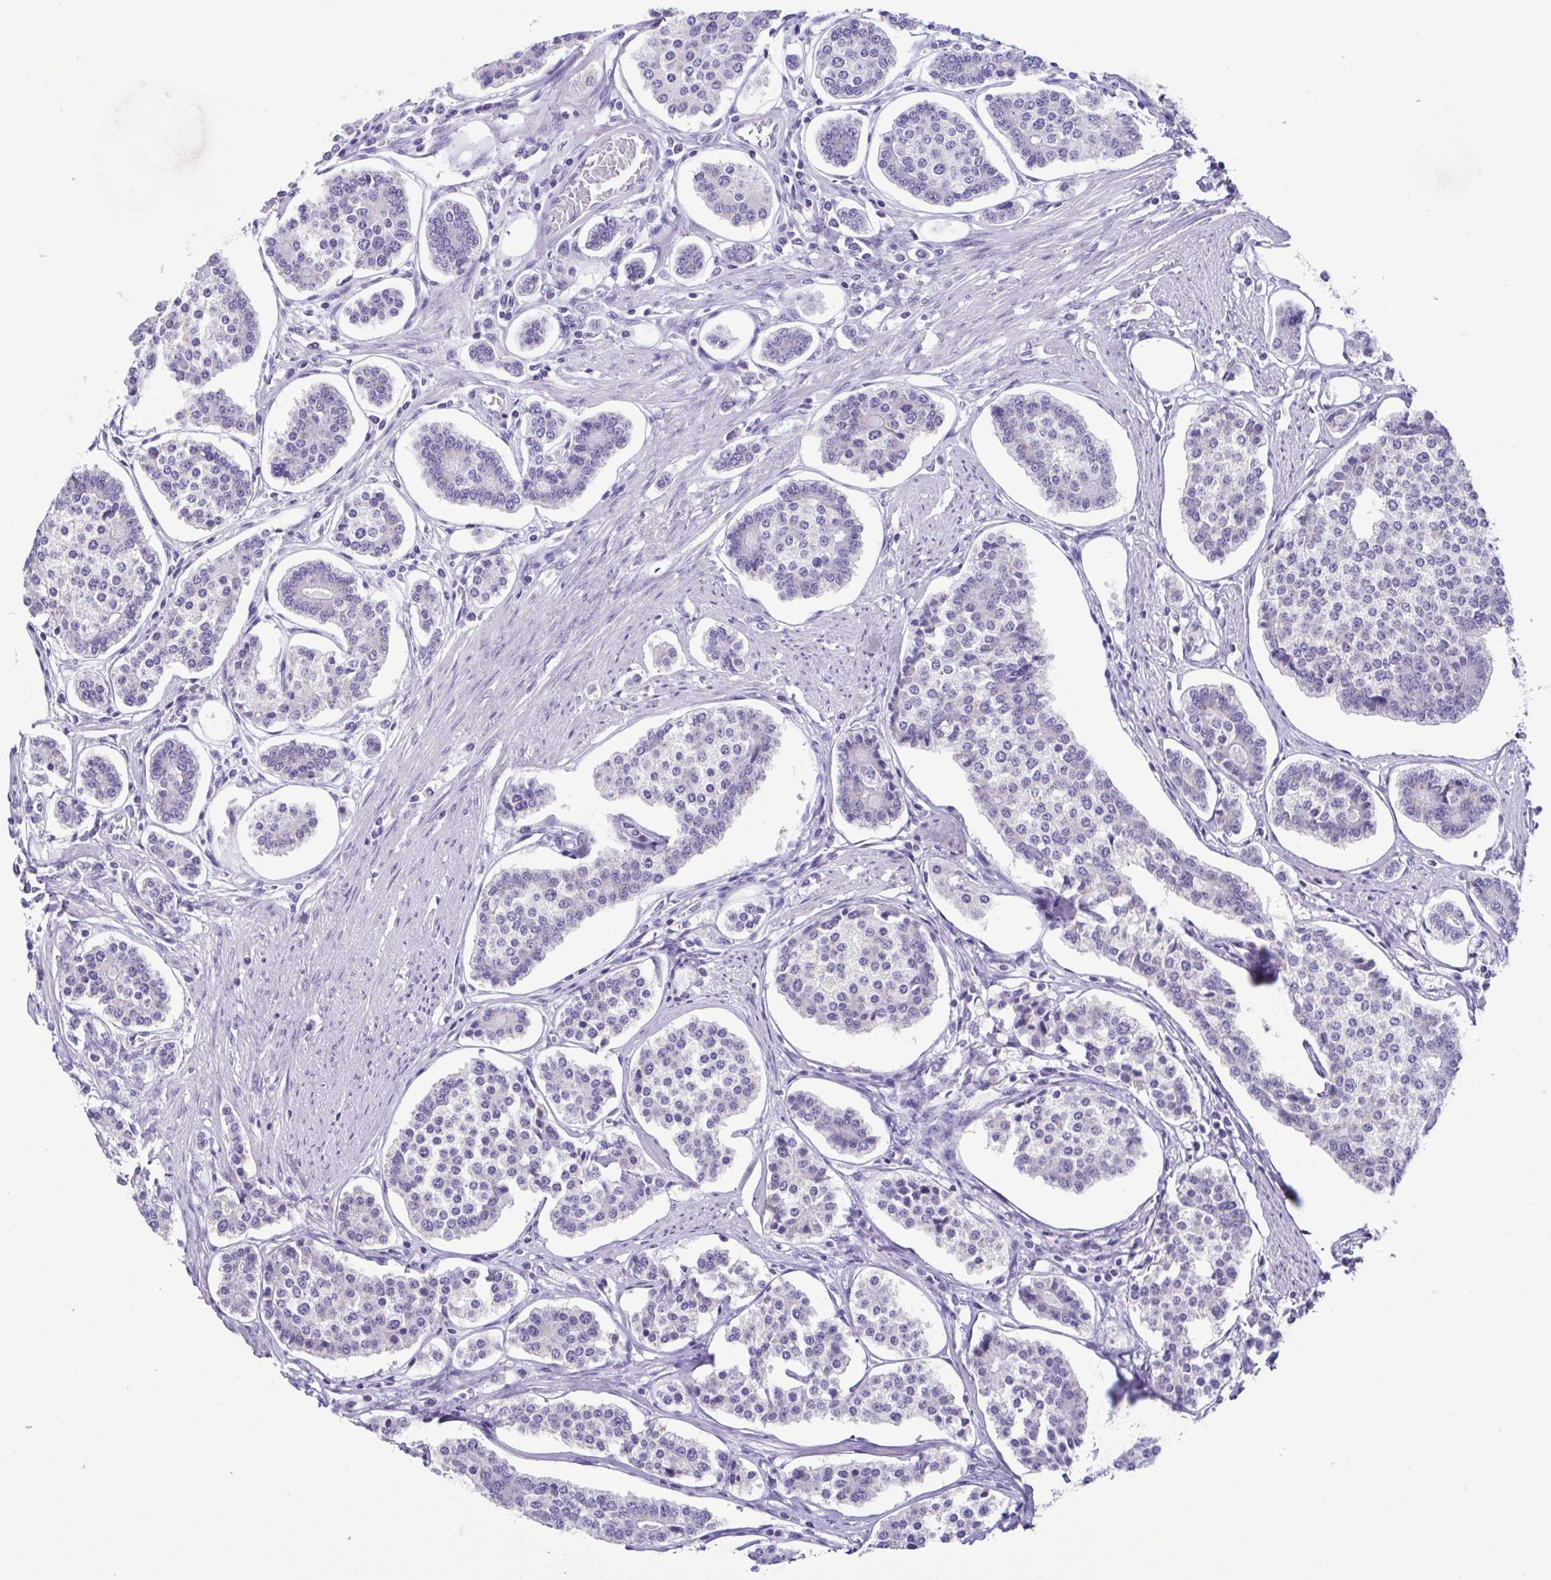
{"staining": {"intensity": "negative", "quantity": "none", "location": "none"}, "tissue": "carcinoid", "cell_type": "Tumor cells", "image_type": "cancer", "snomed": [{"axis": "morphology", "description": "Carcinoid, malignant, NOS"}, {"axis": "topography", "description": "Small intestine"}], "caption": "Carcinoid stained for a protein using immunohistochemistry (IHC) demonstrates no staining tumor cells.", "gene": "ACTRT3", "patient": {"sex": "female", "age": 65}}